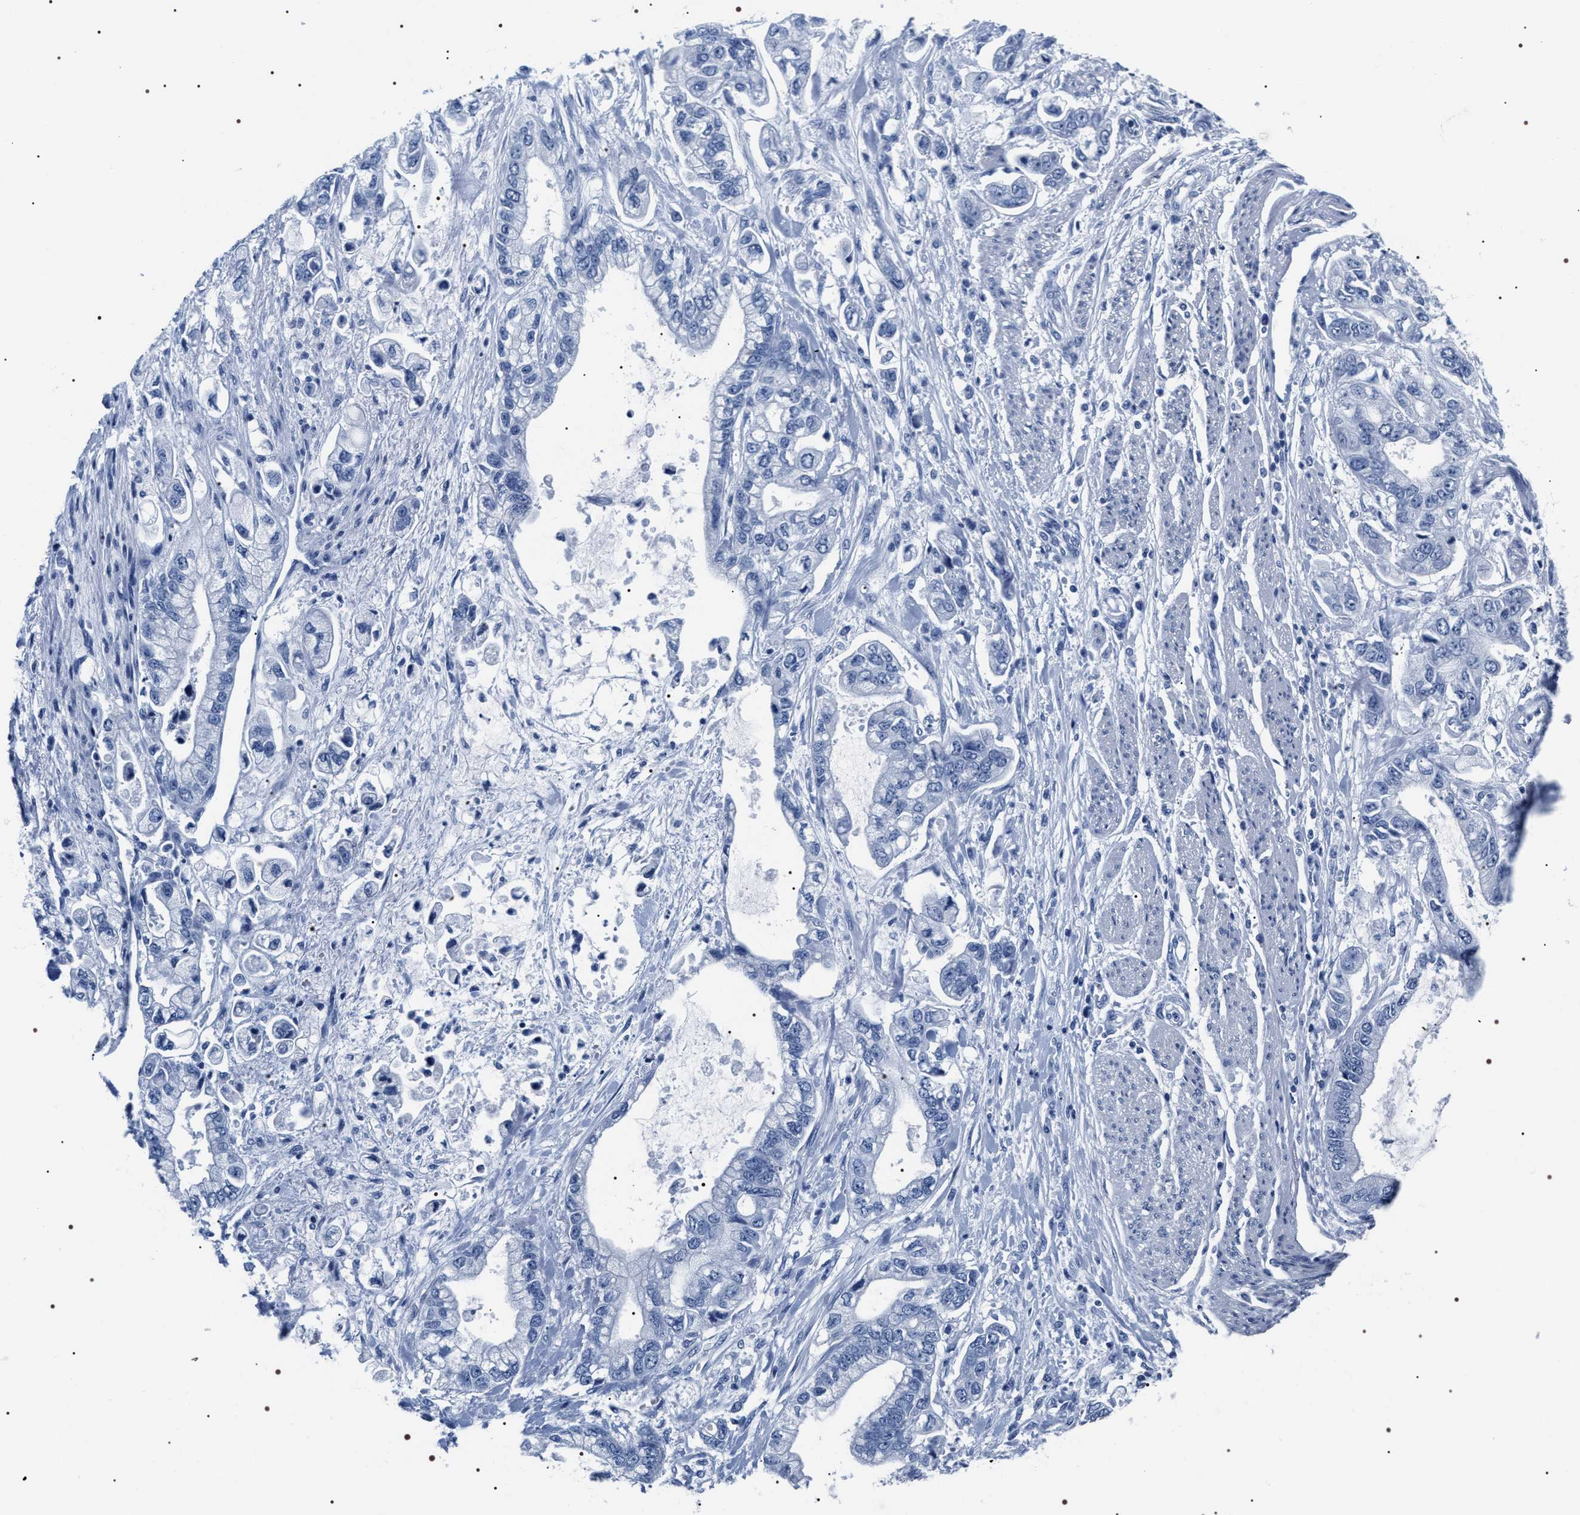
{"staining": {"intensity": "negative", "quantity": "none", "location": "none"}, "tissue": "stomach cancer", "cell_type": "Tumor cells", "image_type": "cancer", "snomed": [{"axis": "morphology", "description": "Normal tissue, NOS"}, {"axis": "morphology", "description": "Adenocarcinoma, NOS"}, {"axis": "topography", "description": "Stomach"}], "caption": "This is an immunohistochemistry (IHC) histopathology image of human stomach adenocarcinoma. There is no staining in tumor cells.", "gene": "ADH4", "patient": {"sex": "male", "age": 62}}